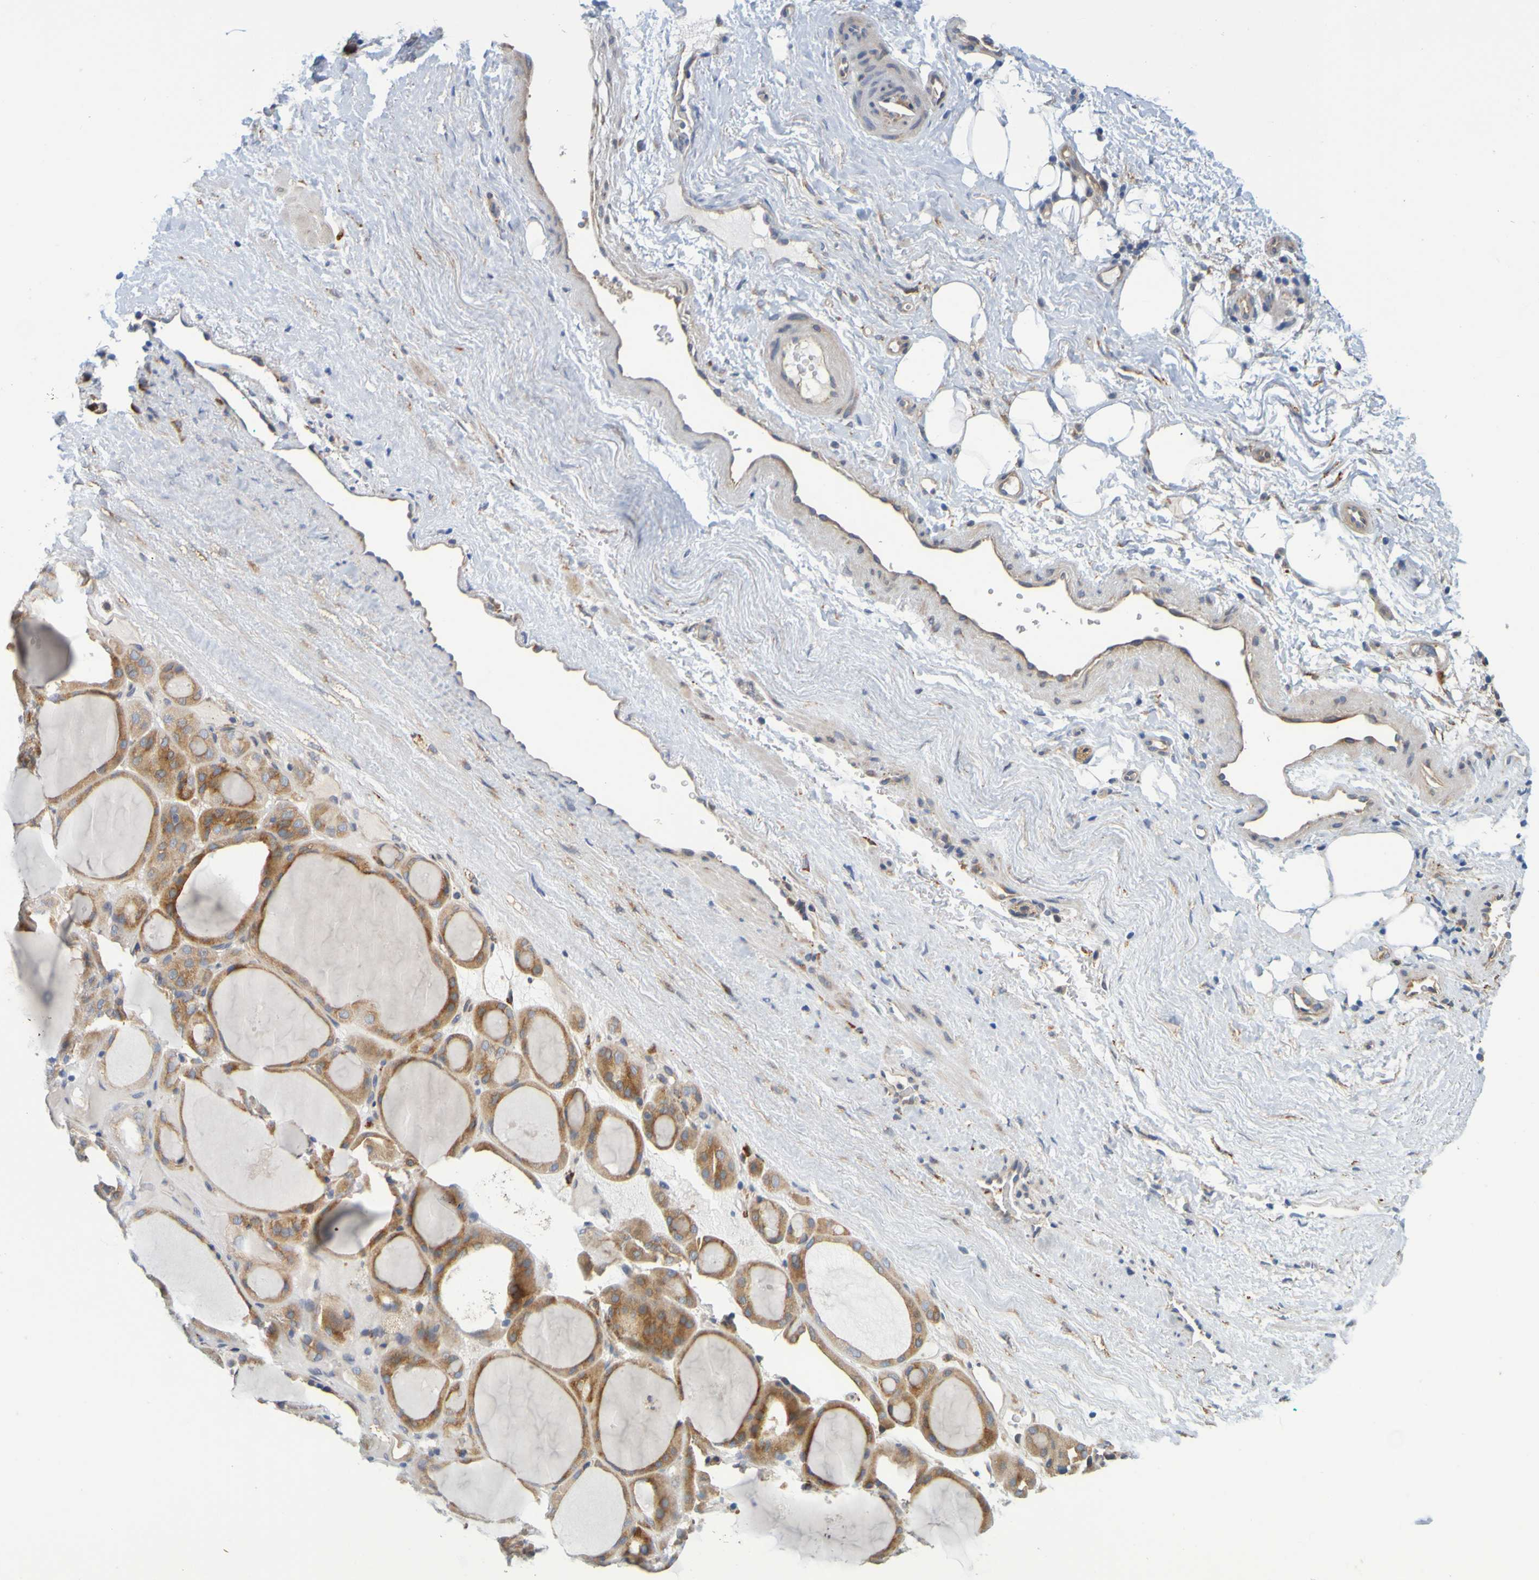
{"staining": {"intensity": "moderate", "quantity": ">75%", "location": "cytoplasmic/membranous"}, "tissue": "thyroid gland", "cell_type": "Glandular cells", "image_type": "normal", "snomed": [{"axis": "morphology", "description": "Normal tissue, NOS"}, {"axis": "morphology", "description": "Carcinoma, NOS"}, {"axis": "topography", "description": "Thyroid gland"}], "caption": "IHC photomicrograph of normal thyroid gland: human thyroid gland stained using IHC reveals medium levels of moderate protein expression localized specifically in the cytoplasmic/membranous of glandular cells, appearing as a cytoplasmic/membranous brown color.", "gene": "SIL1", "patient": {"sex": "female", "age": 86}}